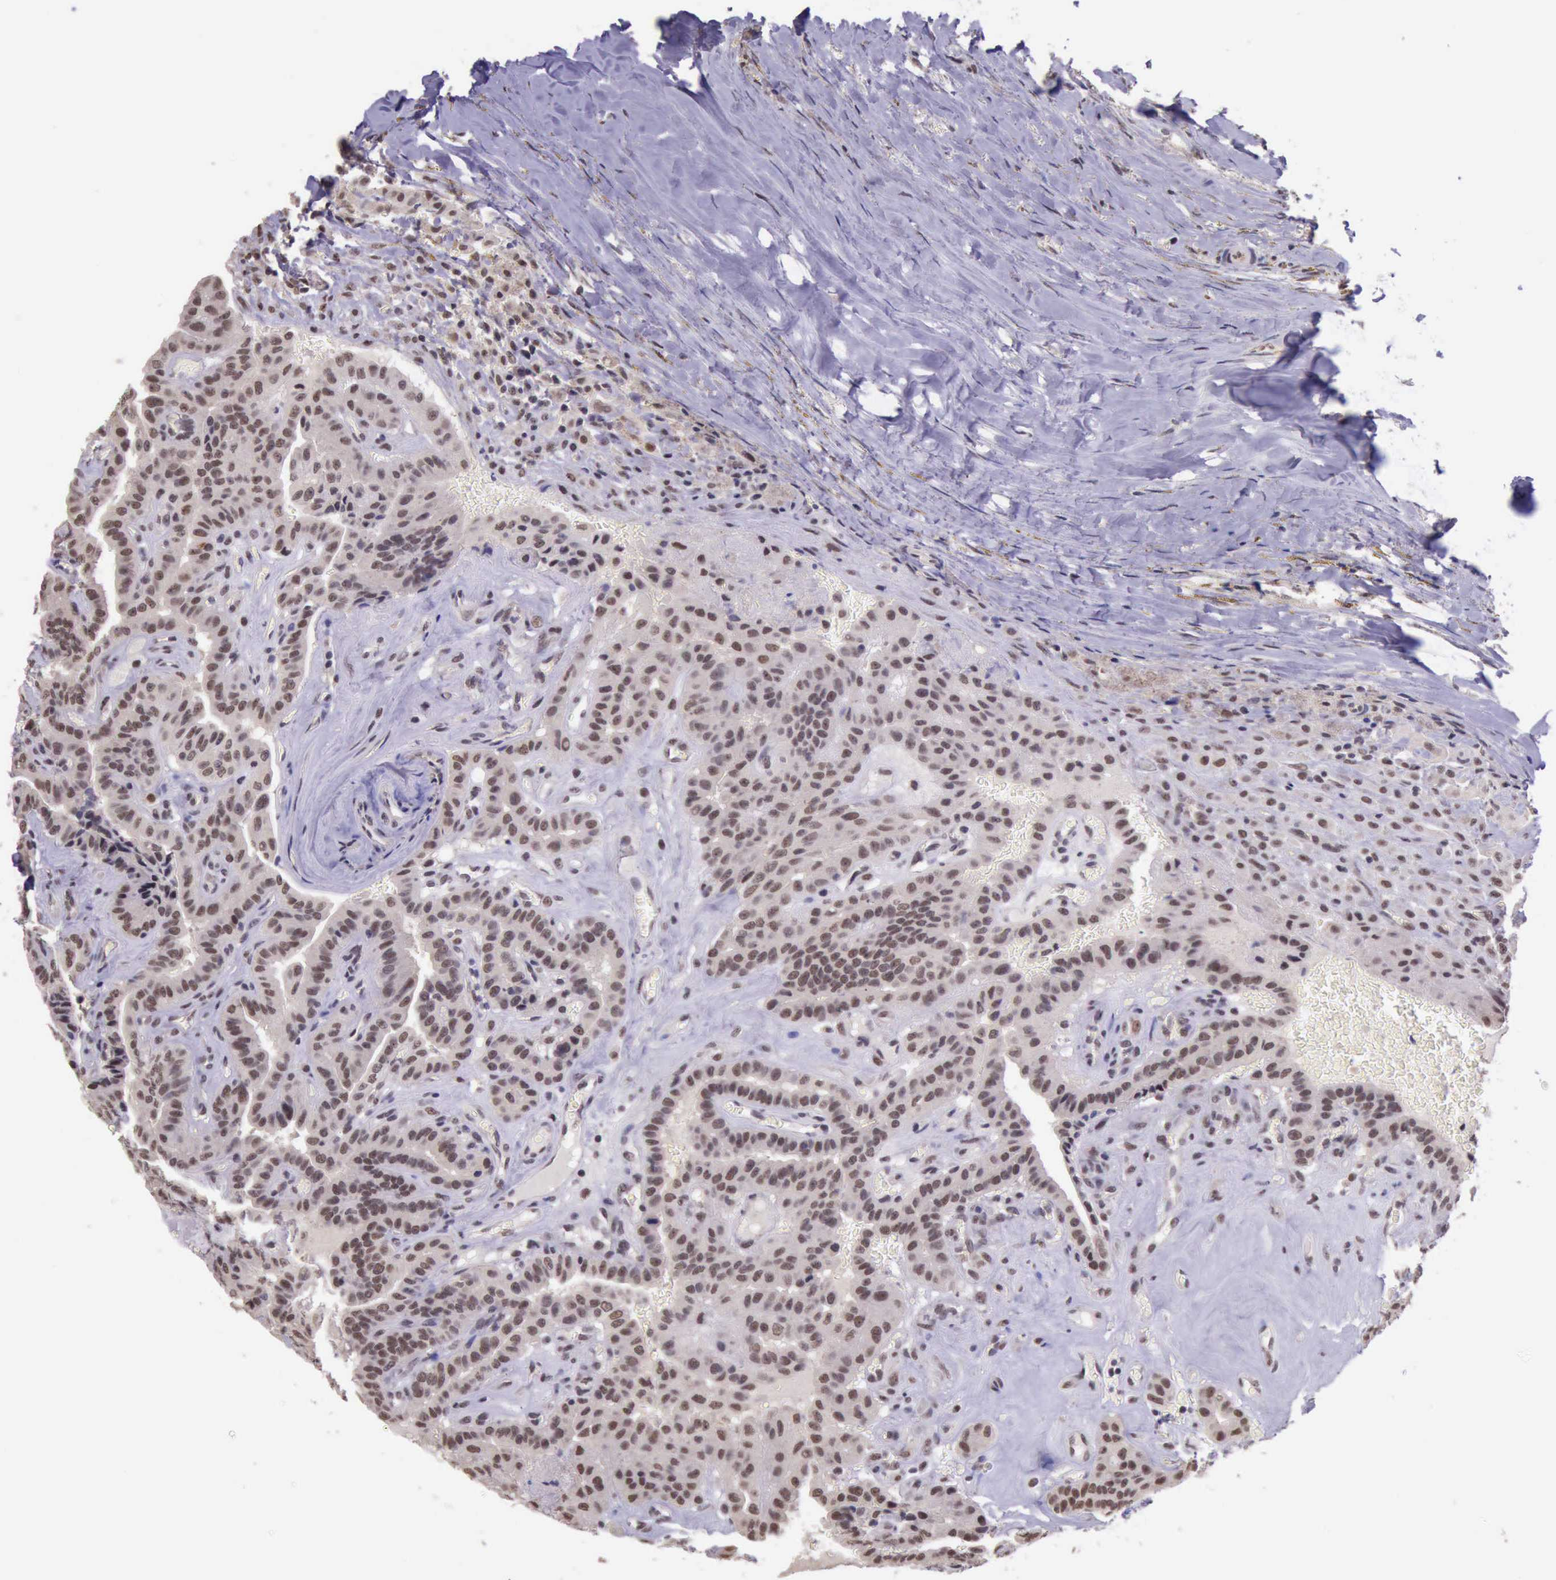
{"staining": {"intensity": "moderate", "quantity": ">75%", "location": "nuclear"}, "tissue": "thyroid cancer", "cell_type": "Tumor cells", "image_type": "cancer", "snomed": [{"axis": "morphology", "description": "Papillary adenocarcinoma, NOS"}, {"axis": "topography", "description": "Thyroid gland"}], "caption": "A high-resolution image shows immunohistochemistry (IHC) staining of thyroid cancer (papillary adenocarcinoma), which displays moderate nuclear expression in about >75% of tumor cells.", "gene": "PRPF39", "patient": {"sex": "male", "age": 87}}